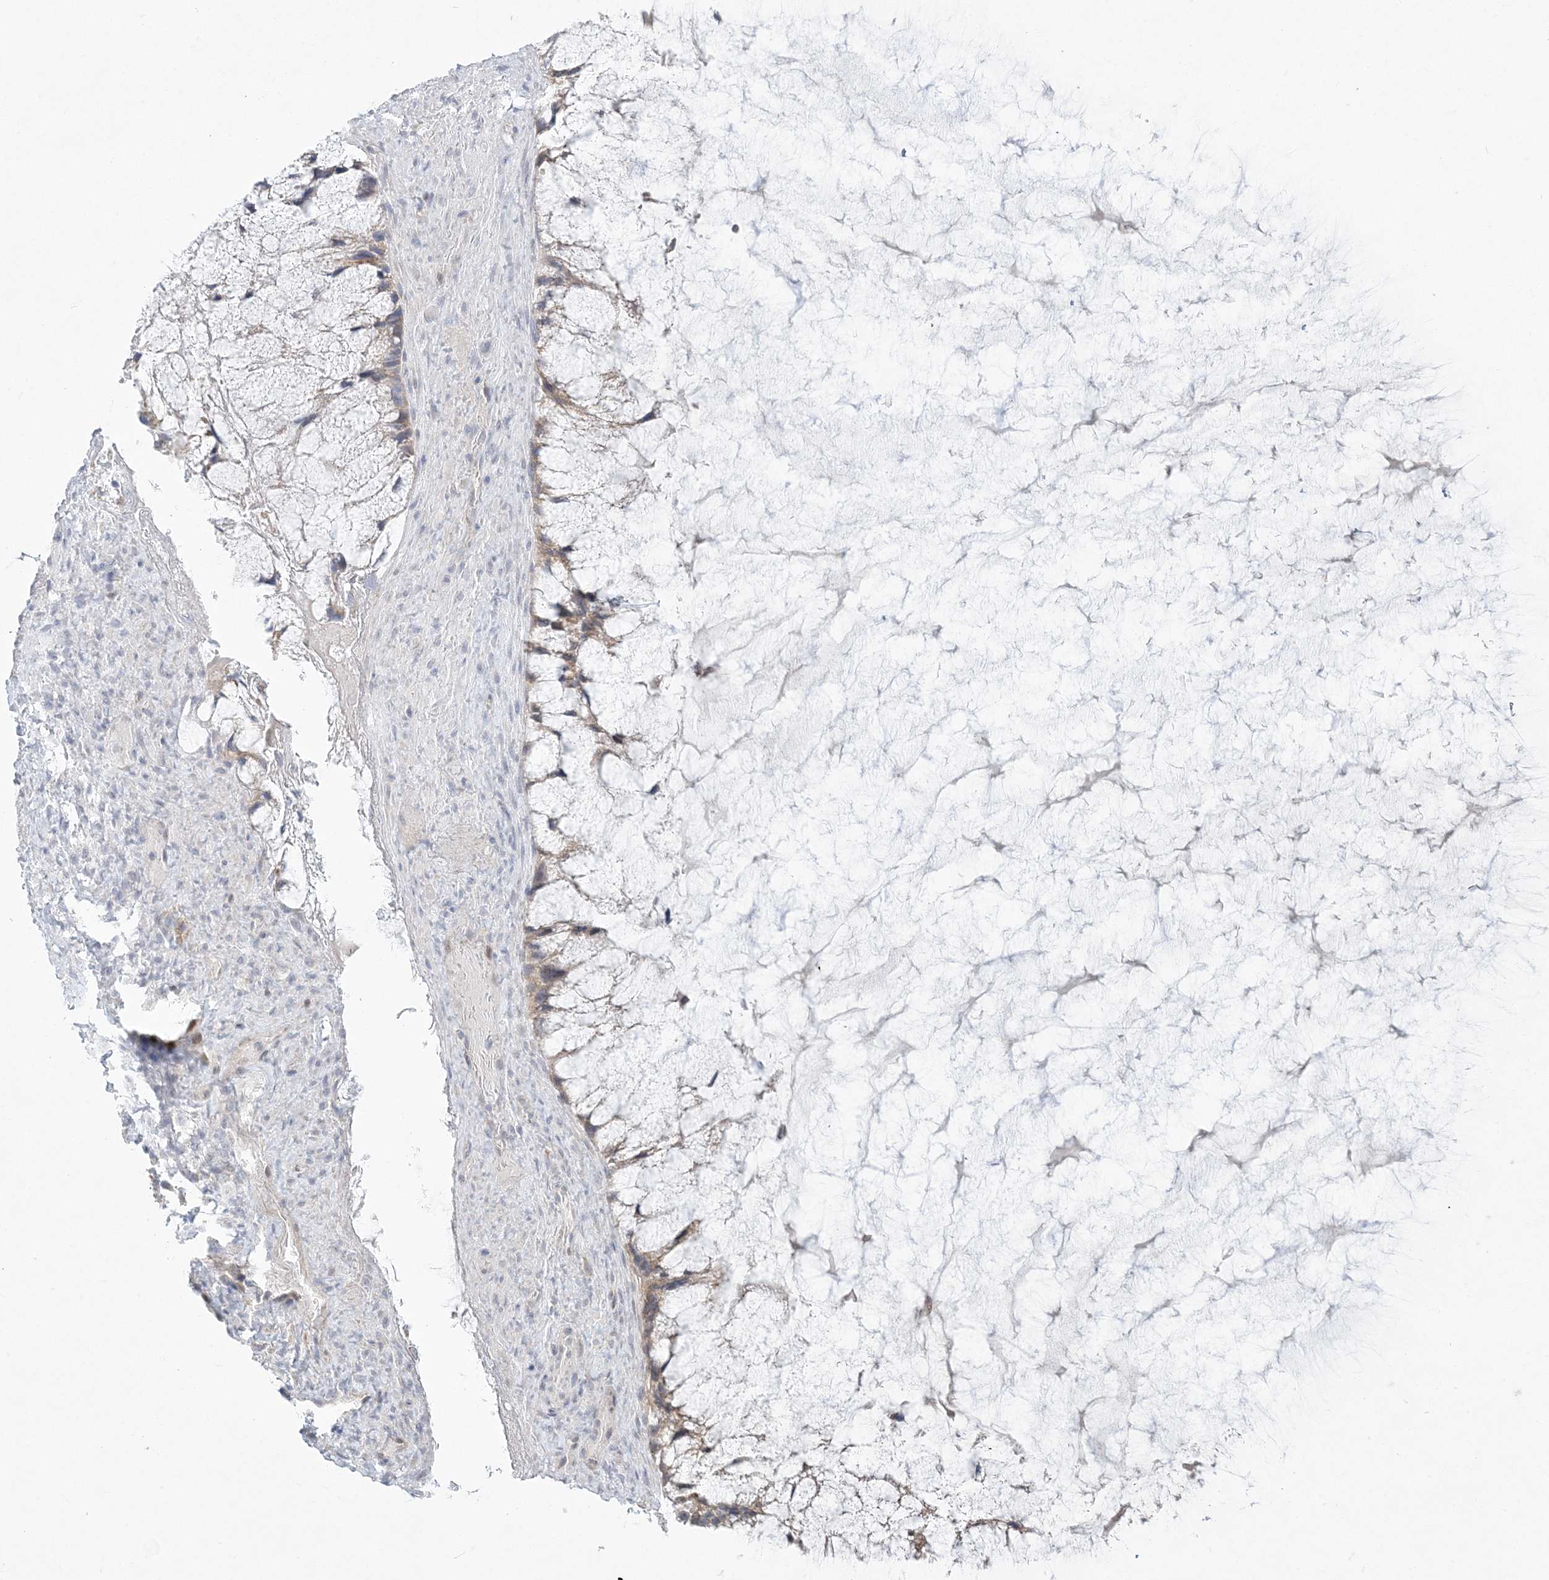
{"staining": {"intensity": "weak", "quantity": "25%-75%", "location": "cytoplasmic/membranous"}, "tissue": "ovarian cancer", "cell_type": "Tumor cells", "image_type": "cancer", "snomed": [{"axis": "morphology", "description": "Cystadenocarcinoma, mucinous, NOS"}, {"axis": "topography", "description": "Ovary"}], "caption": "Weak cytoplasmic/membranous positivity for a protein is seen in approximately 25%-75% of tumor cells of ovarian cancer (mucinous cystadenocarcinoma) using immunohistochemistry.", "gene": "ZC3H6", "patient": {"sex": "female", "age": 37}}